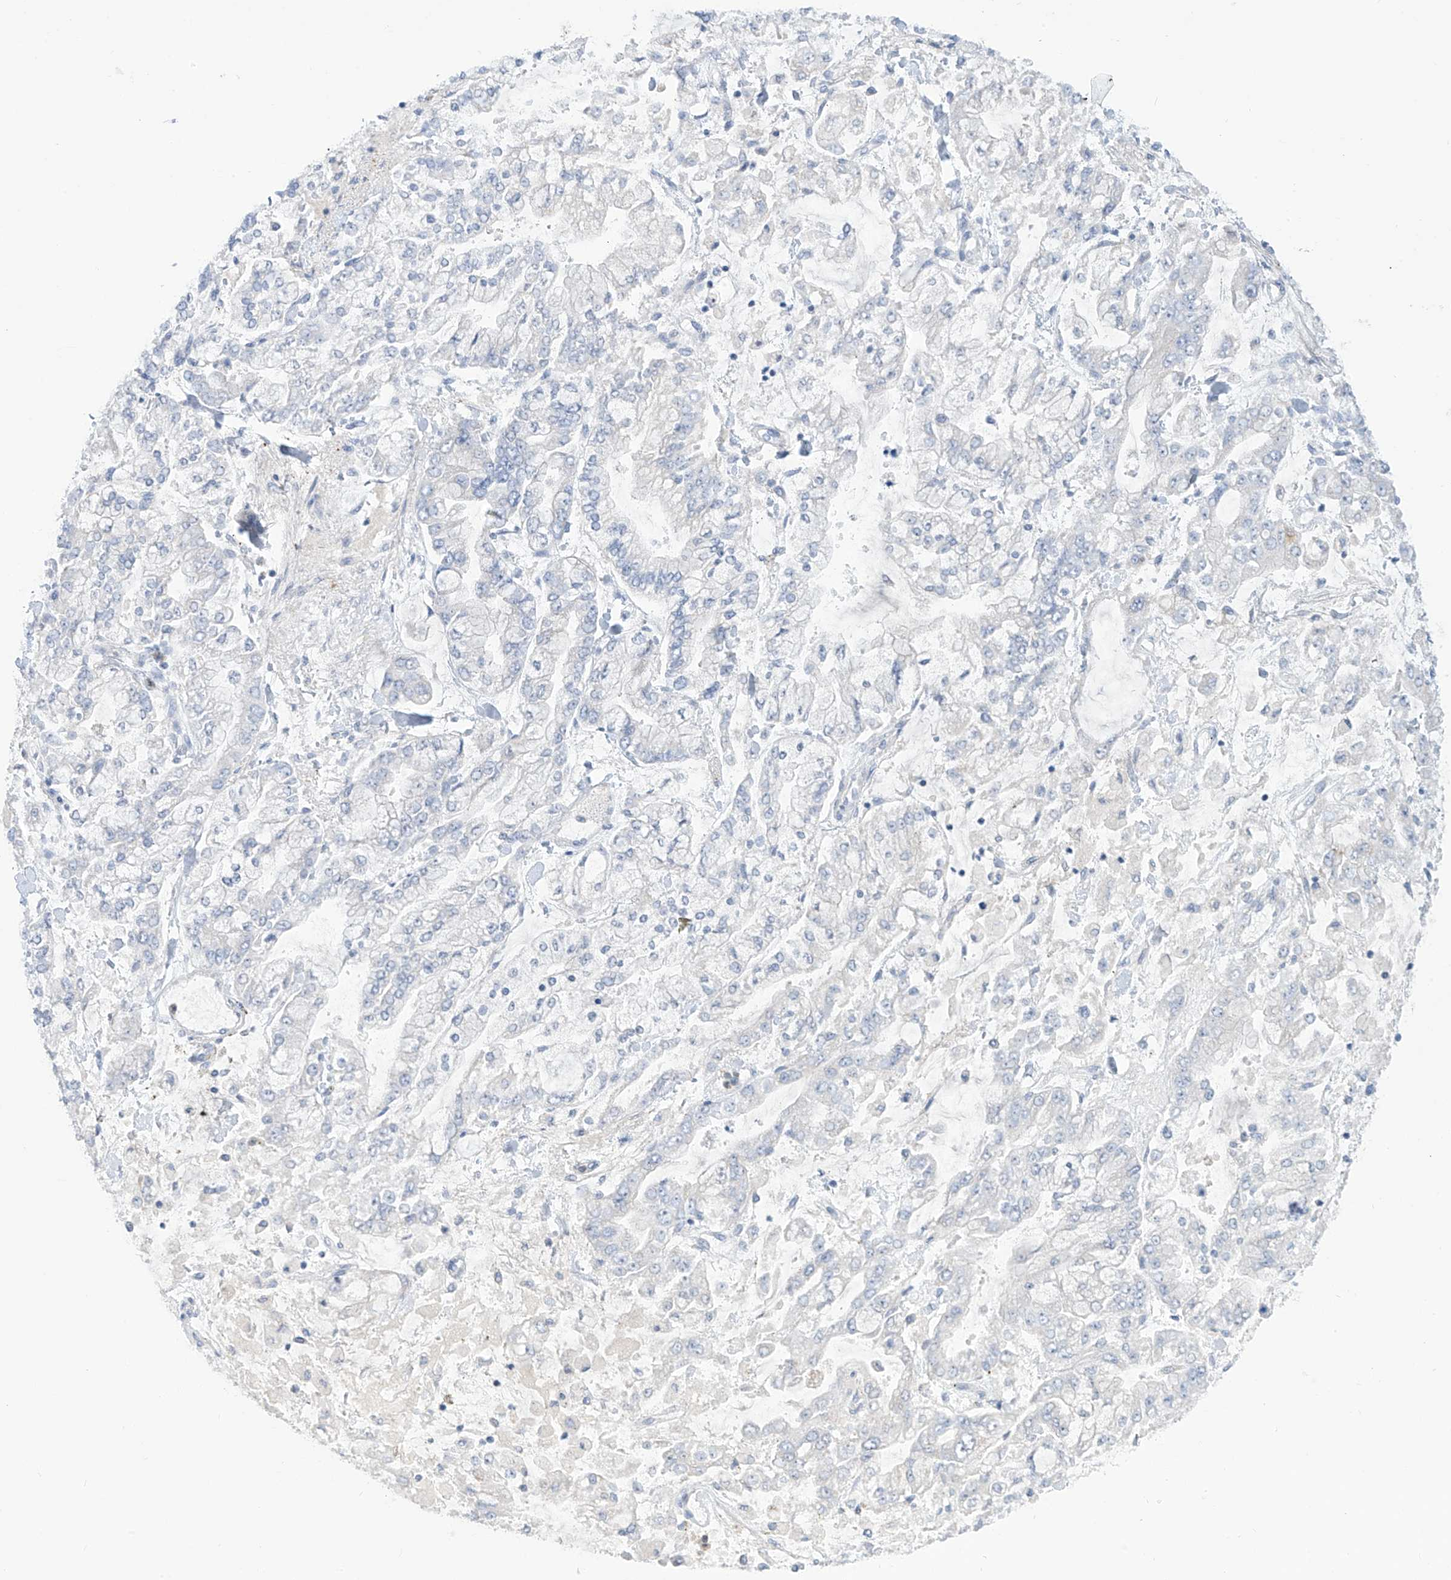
{"staining": {"intensity": "negative", "quantity": "none", "location": "none"}, "tissue": "stomach cancer", "cell_type": "Tumor cells", "image_type": "cancer", "snomed": [{"axis": "morphology", "description": "Normal tissue, NOS"}, {"axis": "morphology", "description": "Adenocarcinoma, NOS"}, {"axis": "topography", "description": "Stomach, upper"}, {"axis": "topography", "description": "Stomach"}], "caption": "IHC of stomach cancer reveals no positivity in tumor cells.", "gene": "FABP2", "patient": {"sex": "male", "age": 76}}